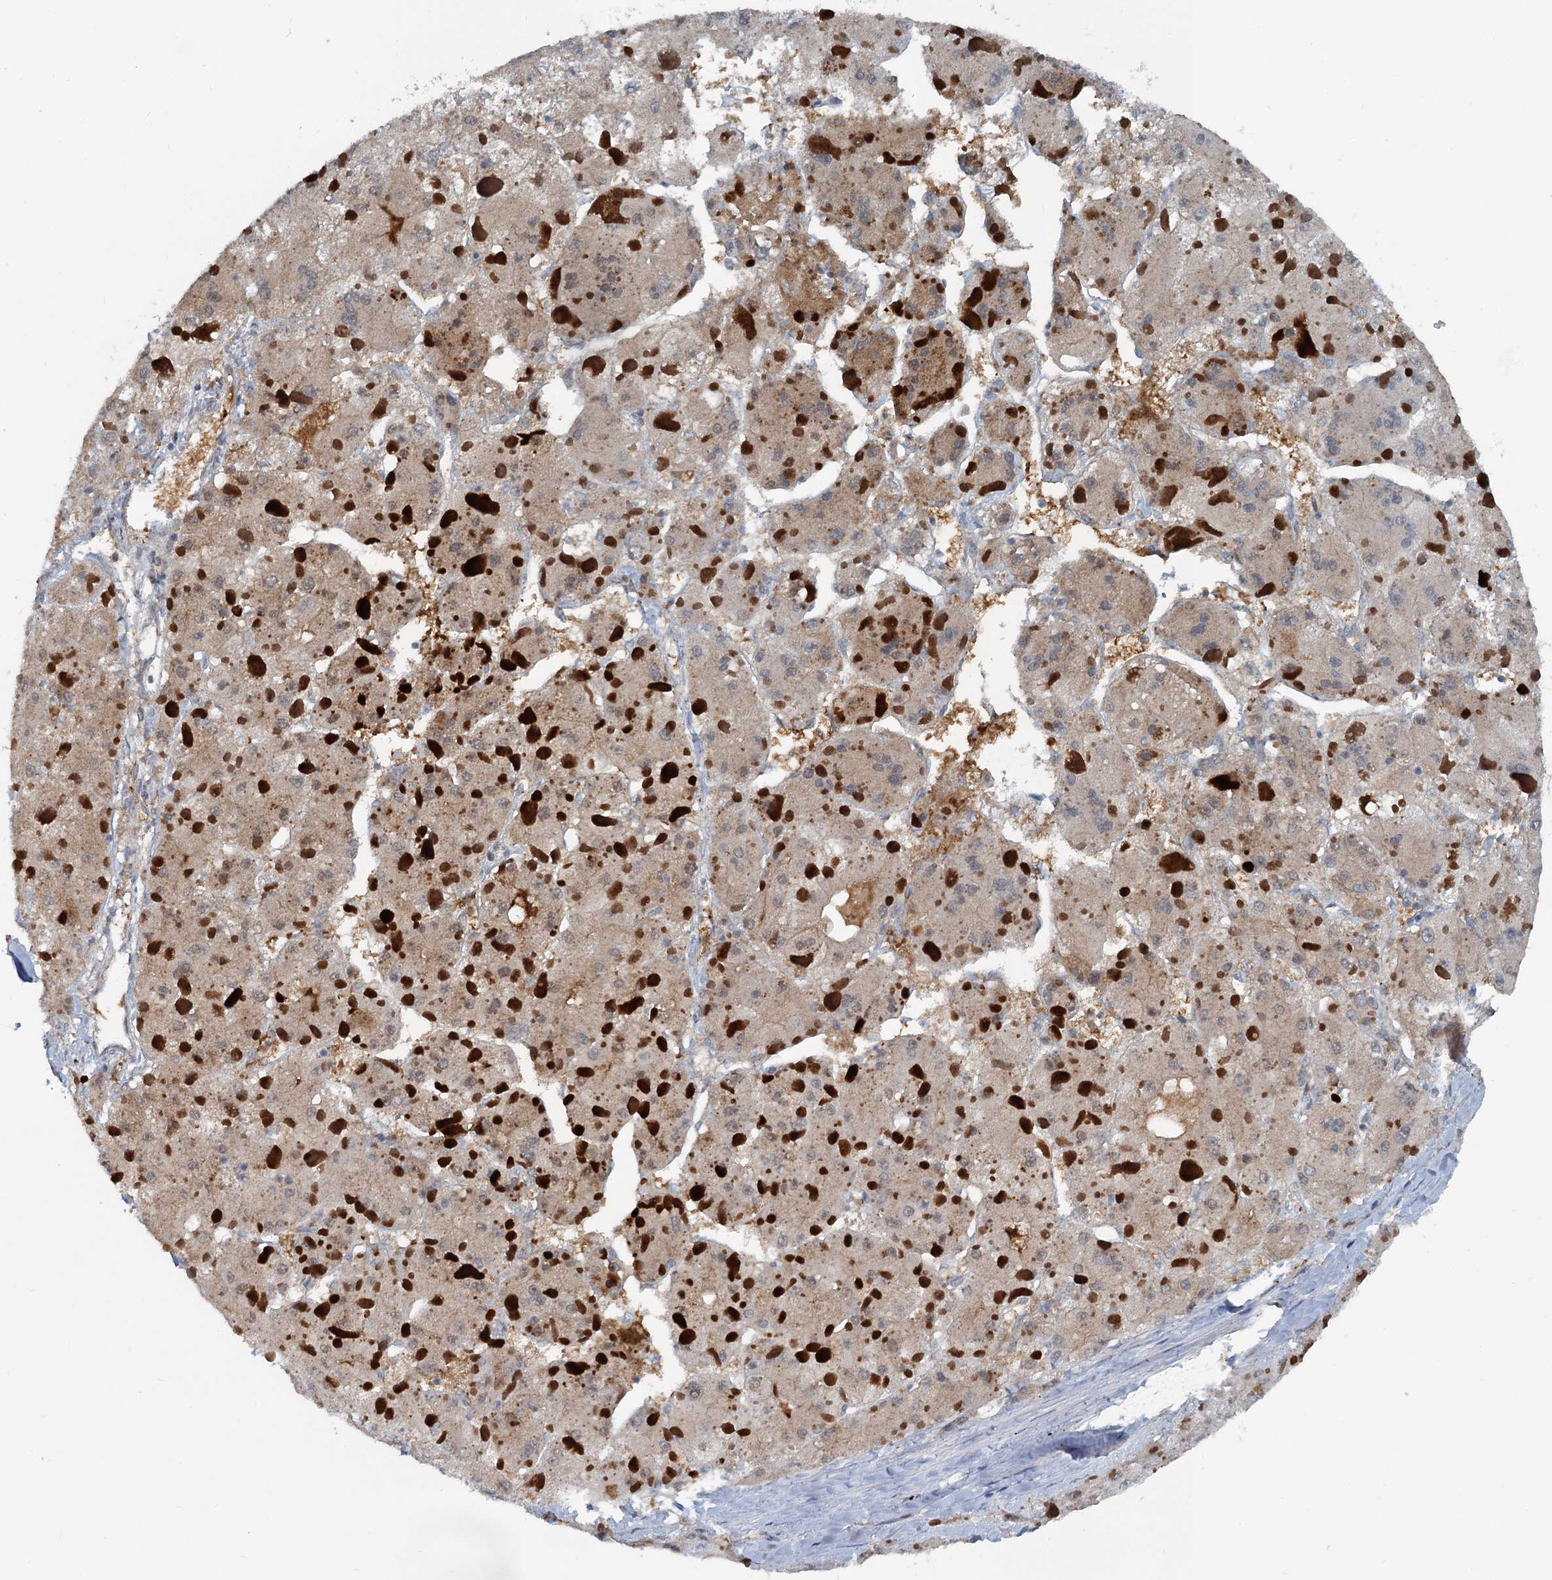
{"staining": {"intensity": "weak", "quantity": ">75%", "location": "cytoplasmic/membranous,nuclear"}, "tissue": "liver cancer", "cell_type": "Tumor cells", "image_type": "cancer", "snomed": [{"axis": "morphology", "description": "Carcinoma, Hepatocellular, NOS"}, {"axis": "topography", "description": "Liver"}], "caption": "IHC histopathology image of liver cancer stained for a protein (brown), which reveals low levels of weak cytoplasmic/membranous and nuclear expression in approximately >75% of tumor cells.", "gene": "GCLM", "patient": {"sex": "female", "age": 73}}